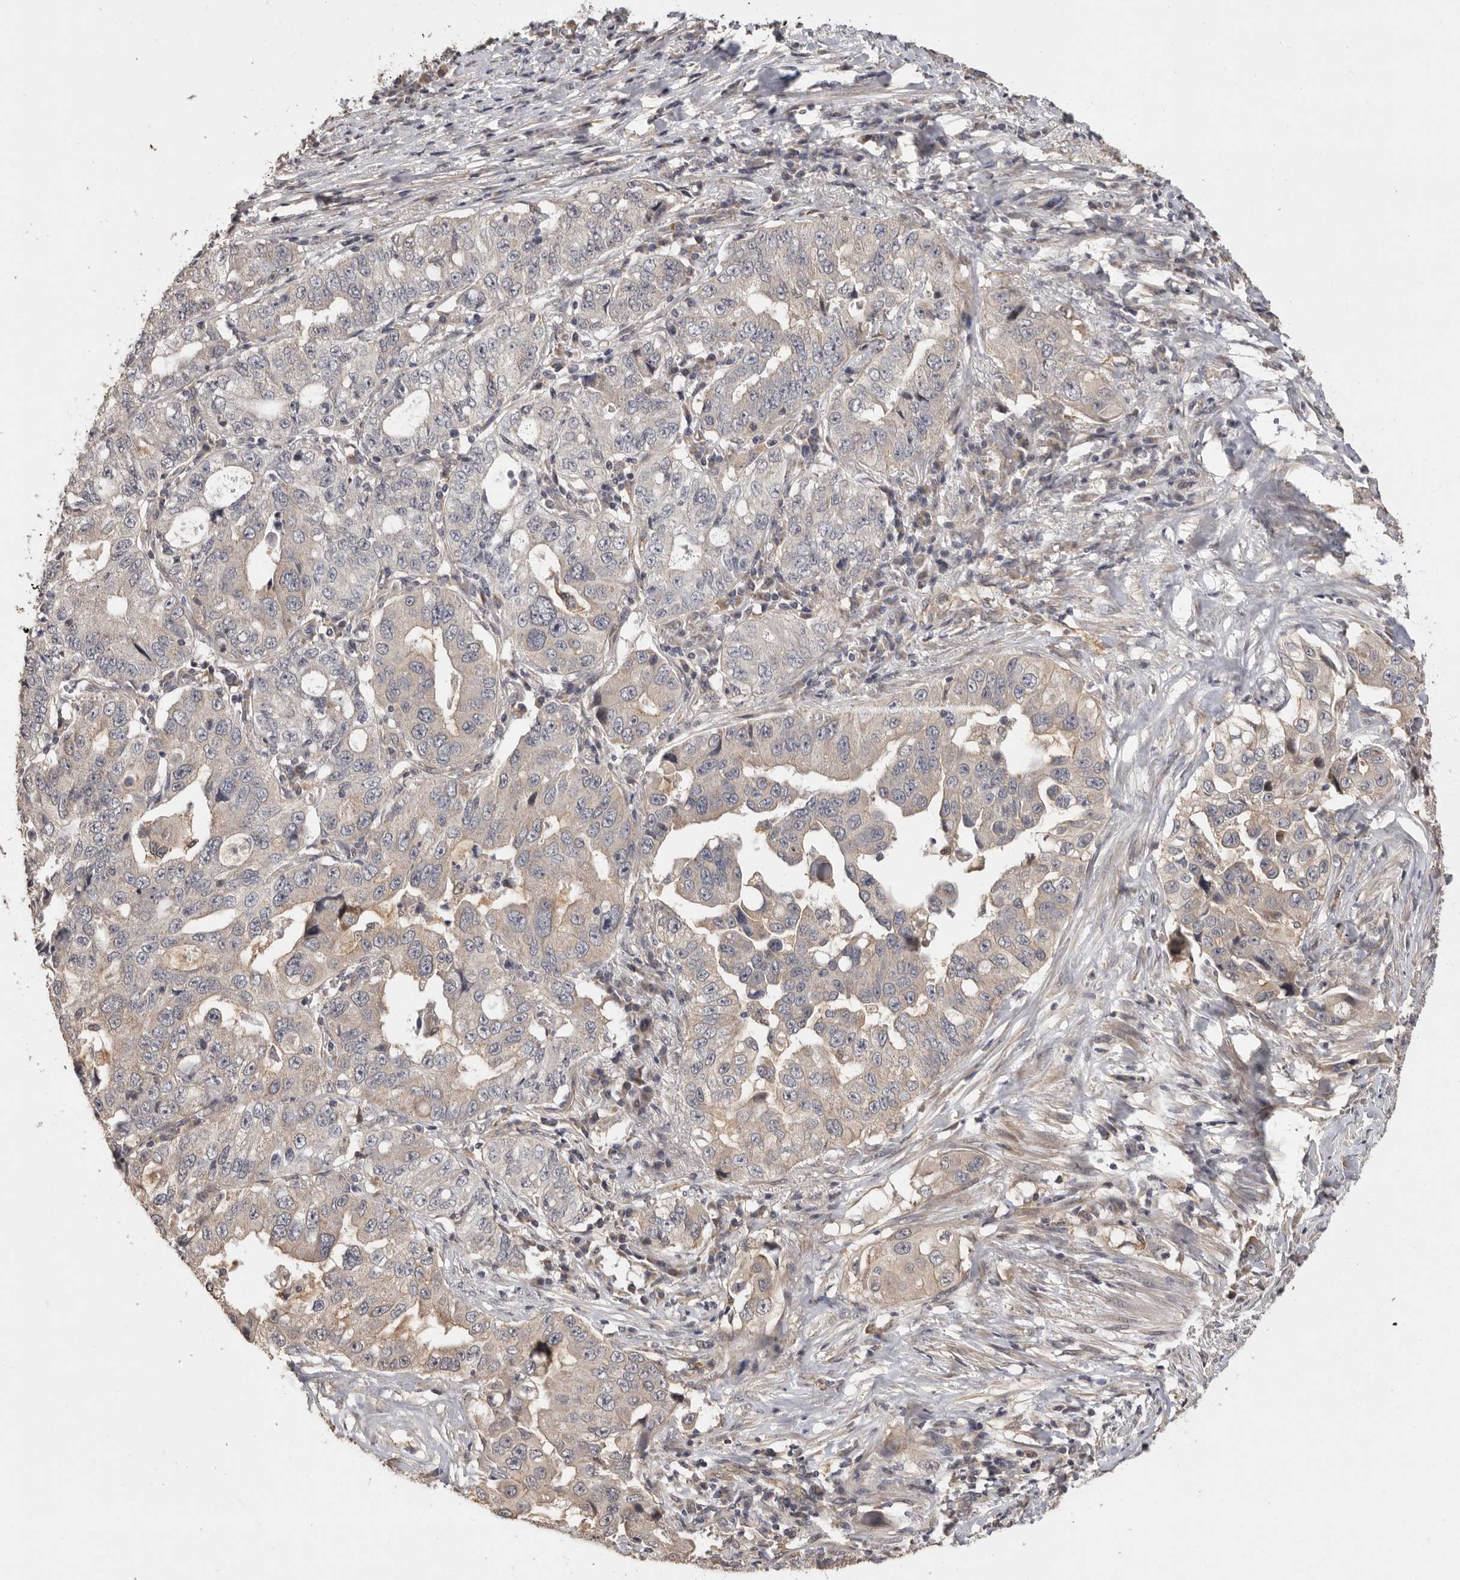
{"staining": {"intensity": "weak", "quantity": "25%-75%", "location": "cytoplasmic/membranous"}, "tissue": "lung cancer", "cell_type": "Tumor cells", "image_type": "cancer", "snomed": [{"axis": "morphology", "description": "Adenocarcinoma, NOS"}, {"axis": "topography", "description": "Lung"}], "caption": "A photomicrograph of human lung adenocarcinoma stained for a protein reveals weak cytoplasmic/membranous brown staining in tumor cells.", "gene": "BAIAP2", "patient": {"sex": "female", "age": 51}}